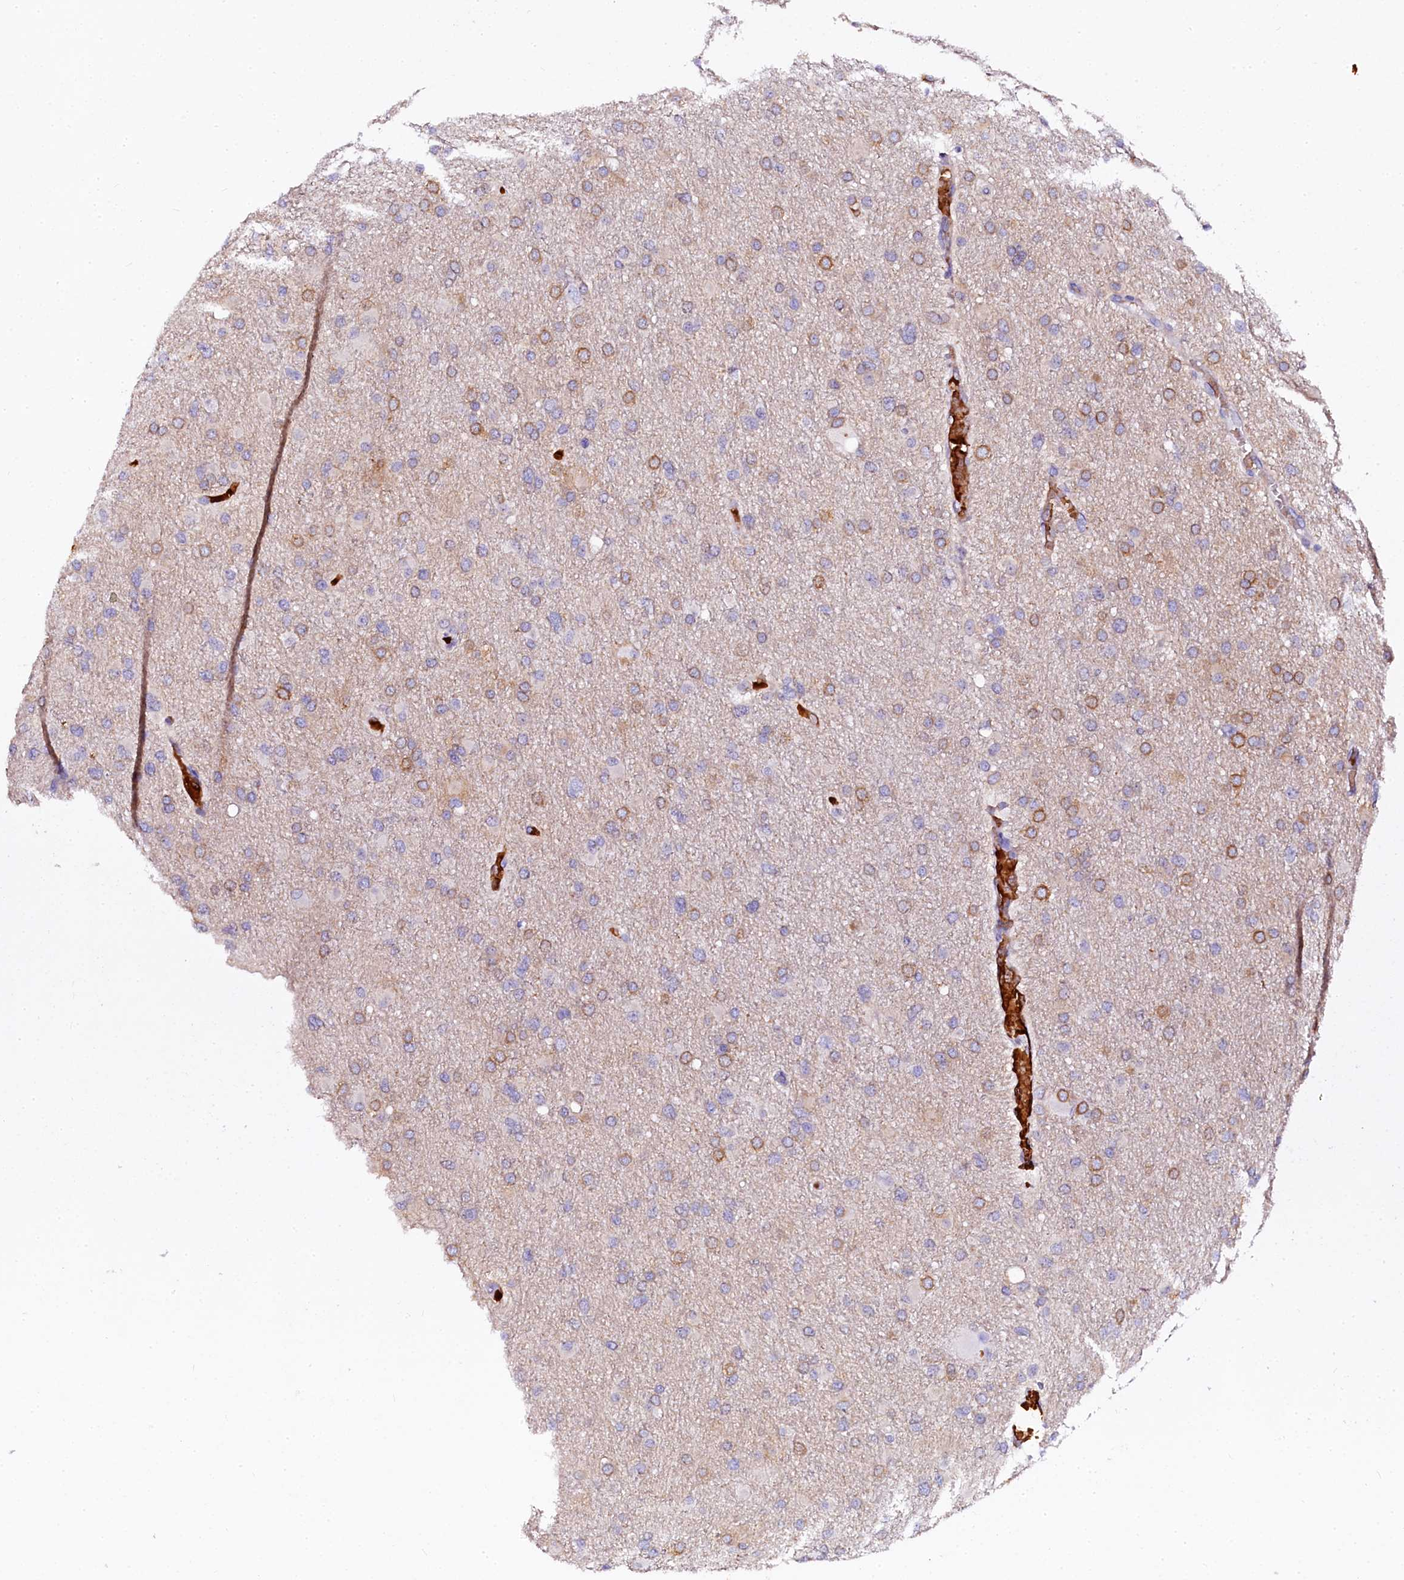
{"staining": {"intensity": "moderate", "quantity": "<25%", "location": "cytoplasmic/membranous"}, "tissue": "glioma", "cell_type": "Tumor cells", "image_type": "cancer", "snomed": [{"axis": "morphology", "description": "Glioma, malignant, High grade"}, {"axis": "topography", "description": "Cerebral cortex"}], "caption": "This is a histology image of immunohistochemistry (IHC) staining of glioma, which shows moderate staining in the cytoplasmic/membranous of tumor cells.", "gene": "CTDSPL2", "patient": {"sex": "female", "age": 36}}